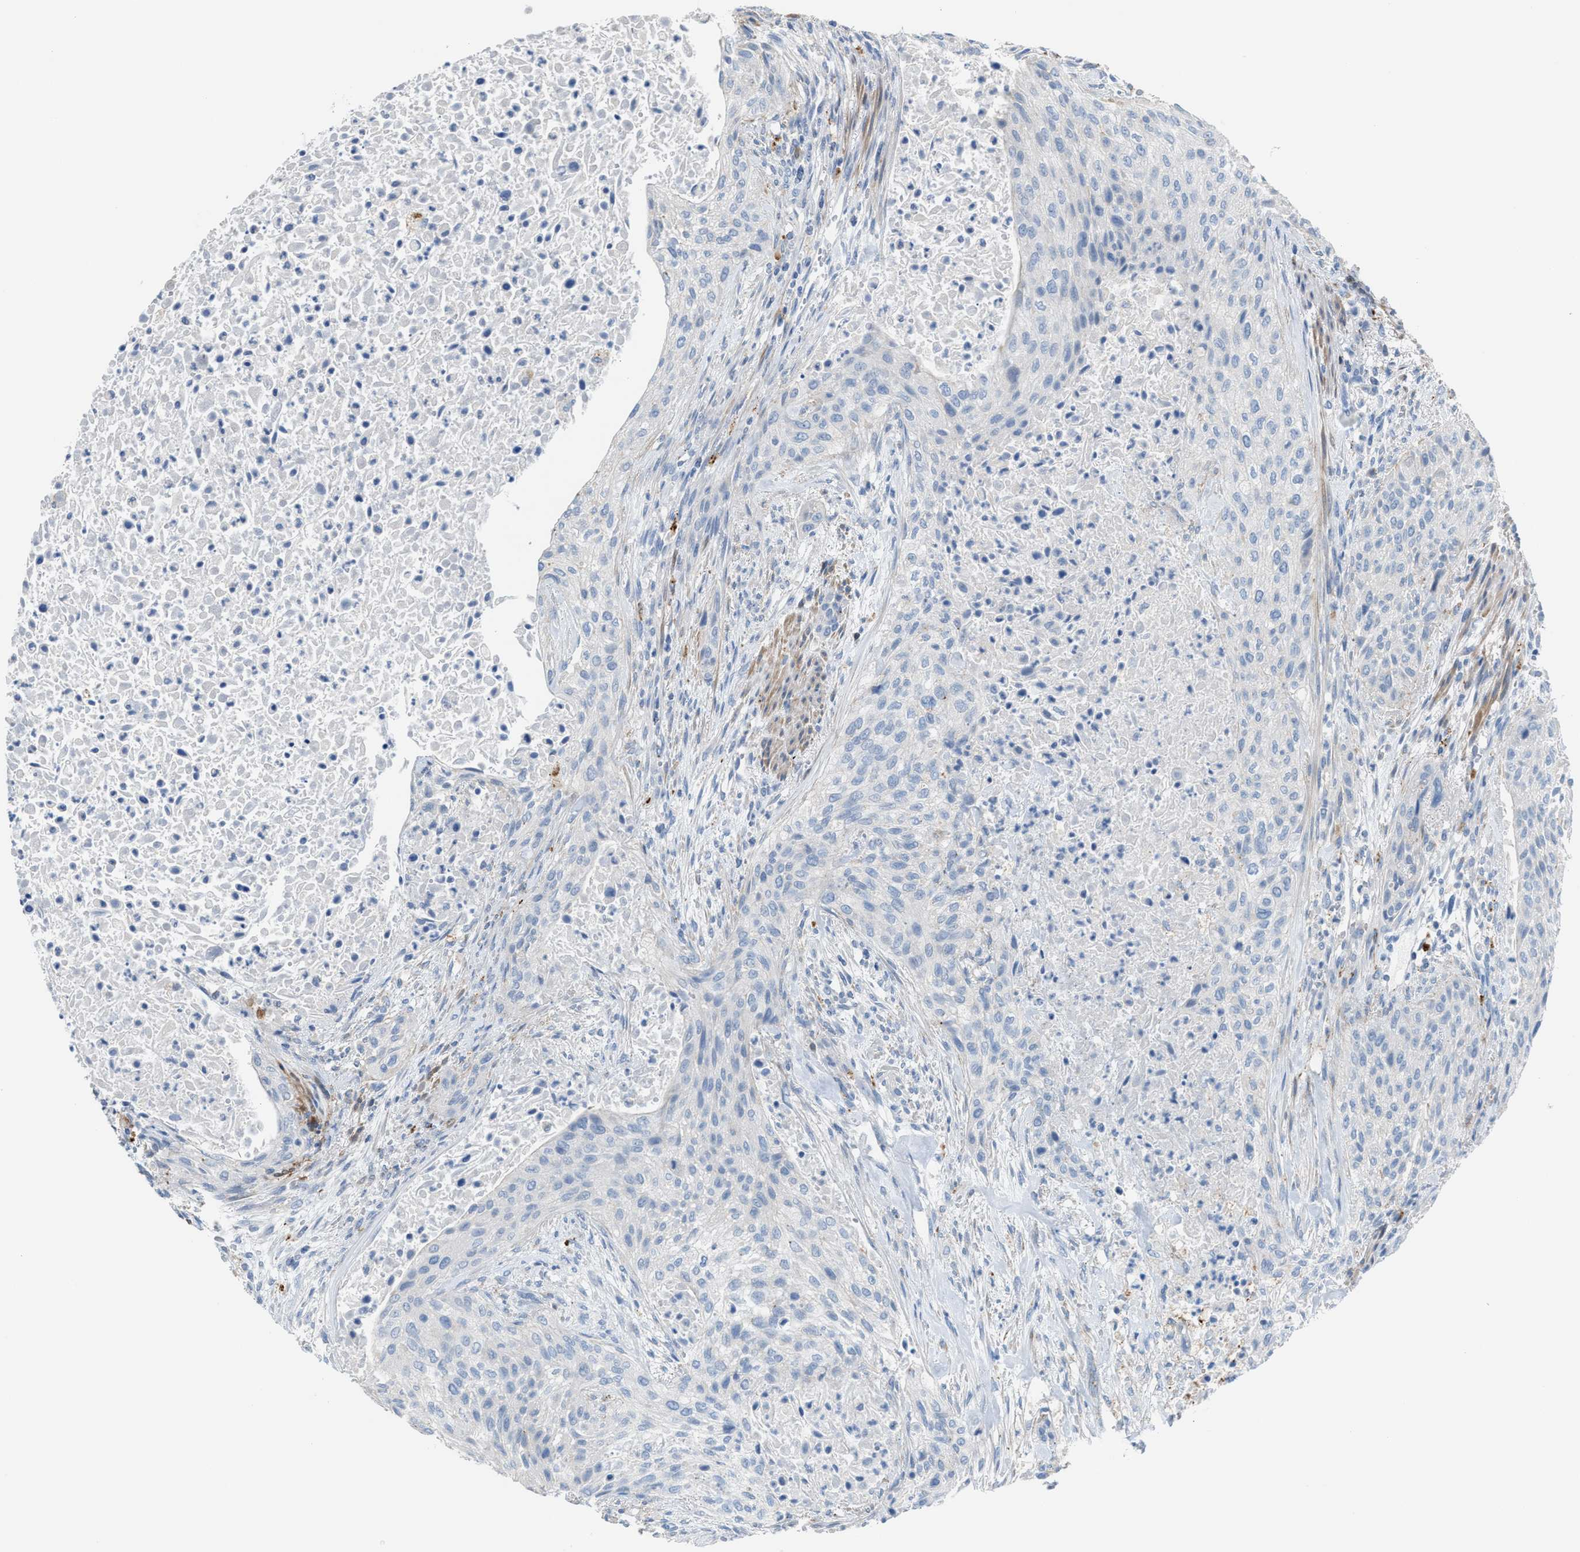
{"staining": {"intensity": "negative", "quantity": "none", "location": "none"}, "tissue": "urothelial cancer", "cell_type": "Tumor cells", "image_type": "cancer", "snomed": [{"axis": "morphology", "description": "Urothelial carcinoma, Low grade"}, {"axis": "morphology", "description": "Urothelial carcinoma, High grade"}, {"axis": "topography", "description": "Urinary bladder"}], "caption": "High power microscopy micrograph of an IHC micrograph of high-grade urothelial carcinoma, revealing no significant staining in tumor cells.", "gene": "ASPA", "patient": {"sex": "male", "age": 35}}